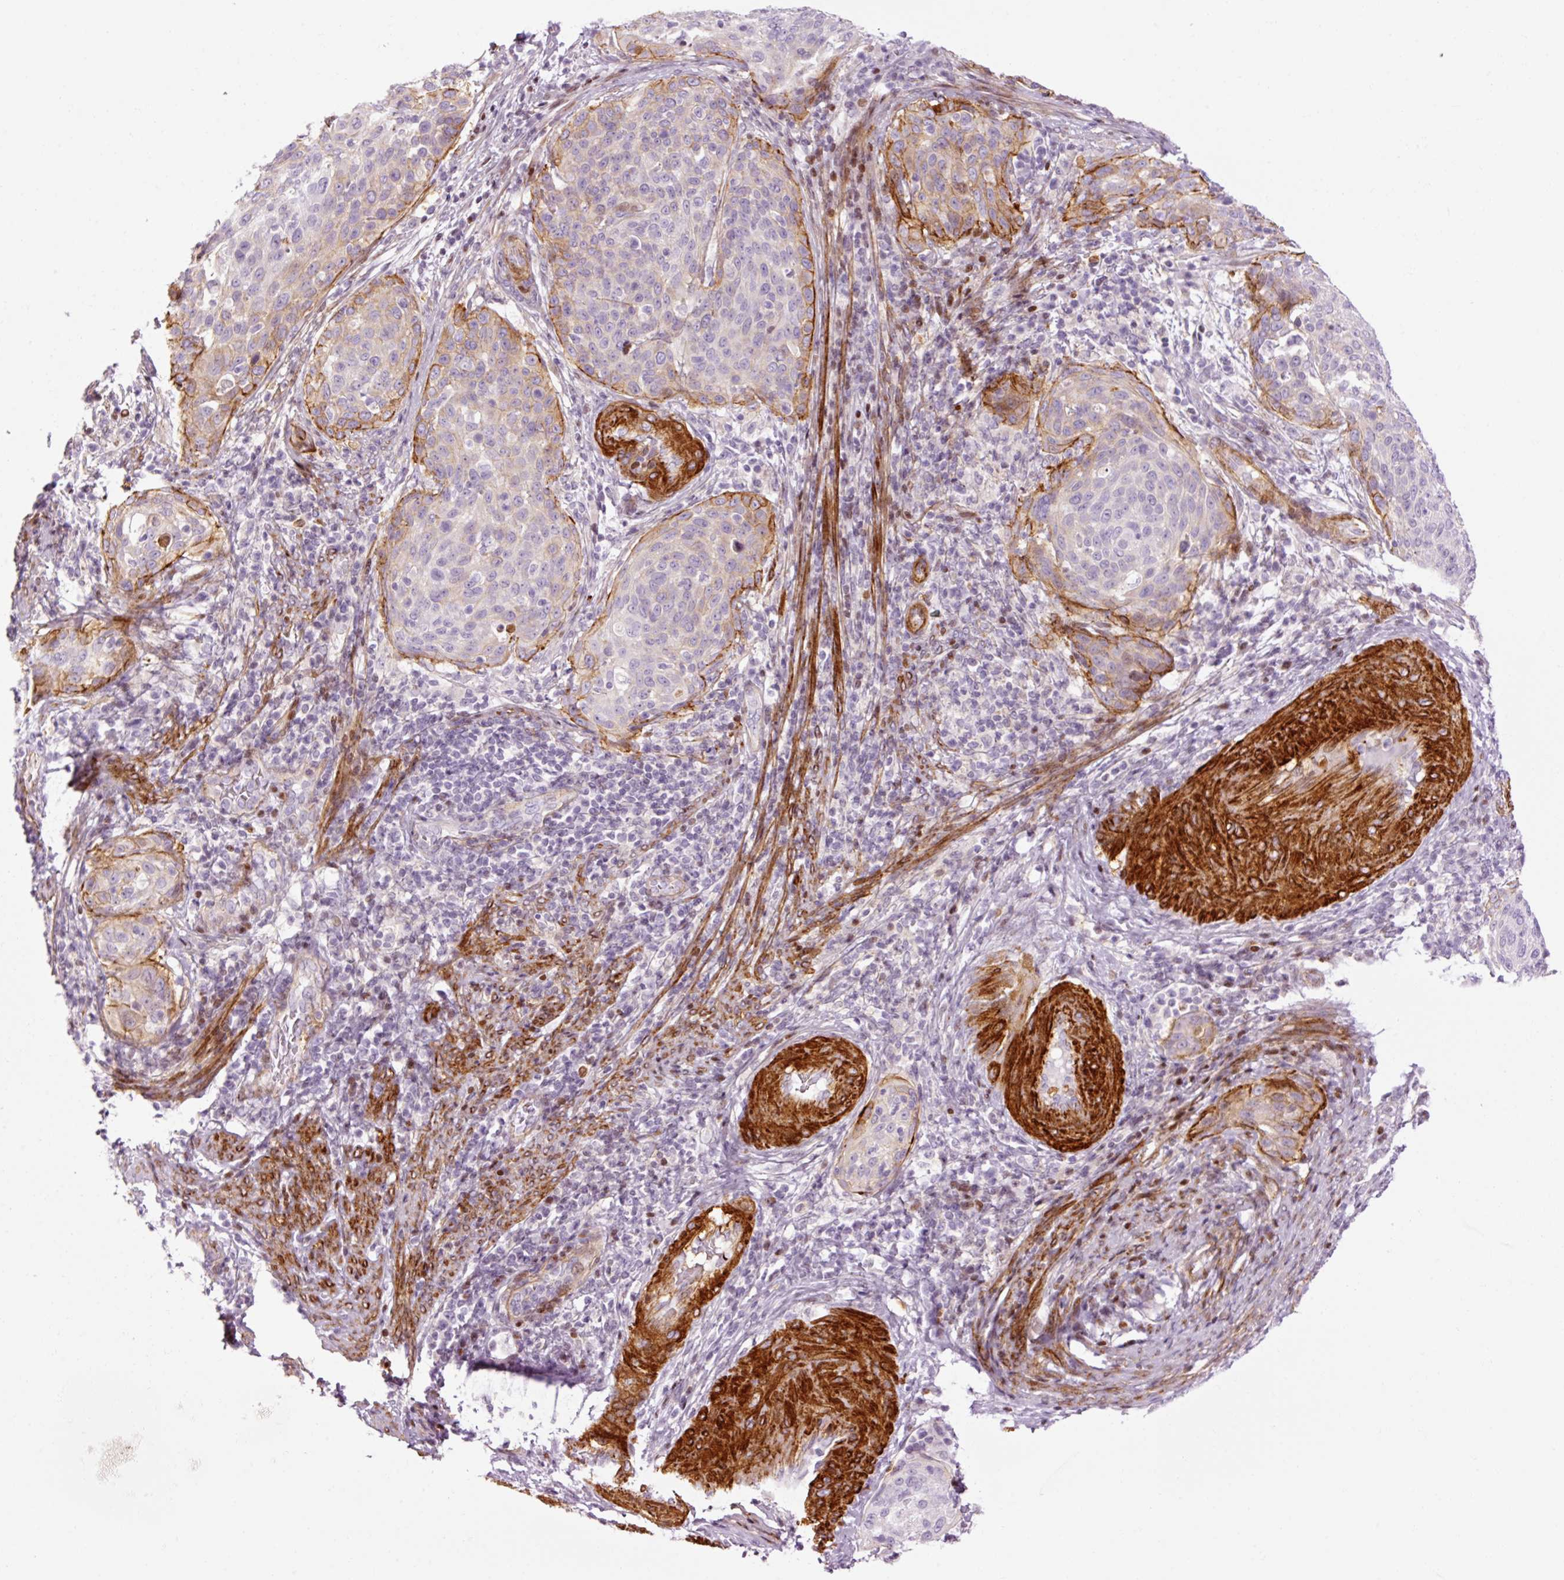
{"staining": {"intensity": "moderate", "quantity": "25%-75%", "location": "cytoplasmic/membranous,nuclear"}, "tissue": "cervical cancer", "cell_type": "Tumor cells", "image_type": "cancer", "snomed": [{"axis": "morphology", "description": "Squamous cell carcinoma, NOS"}, {"axis": "topography", "description": "Cervix"}], "caption": "Immunohistochemistry (IHC) staining of cervical cancer (squamous cell carcinoma), which shows medium levels of moderate cytoplasmic/membranous and nuclear positivity in approximately 25%-75% of tumor cells indicating moderate cytoplasmic/membranous and nuclear protein expression. The staining was performed using DAB (brown) for protein detection and nuclei were counterstained in hematoxylin (blue).", "gene": "ANKRD20A1", "patient": {"sex": "female", "age": 31}}